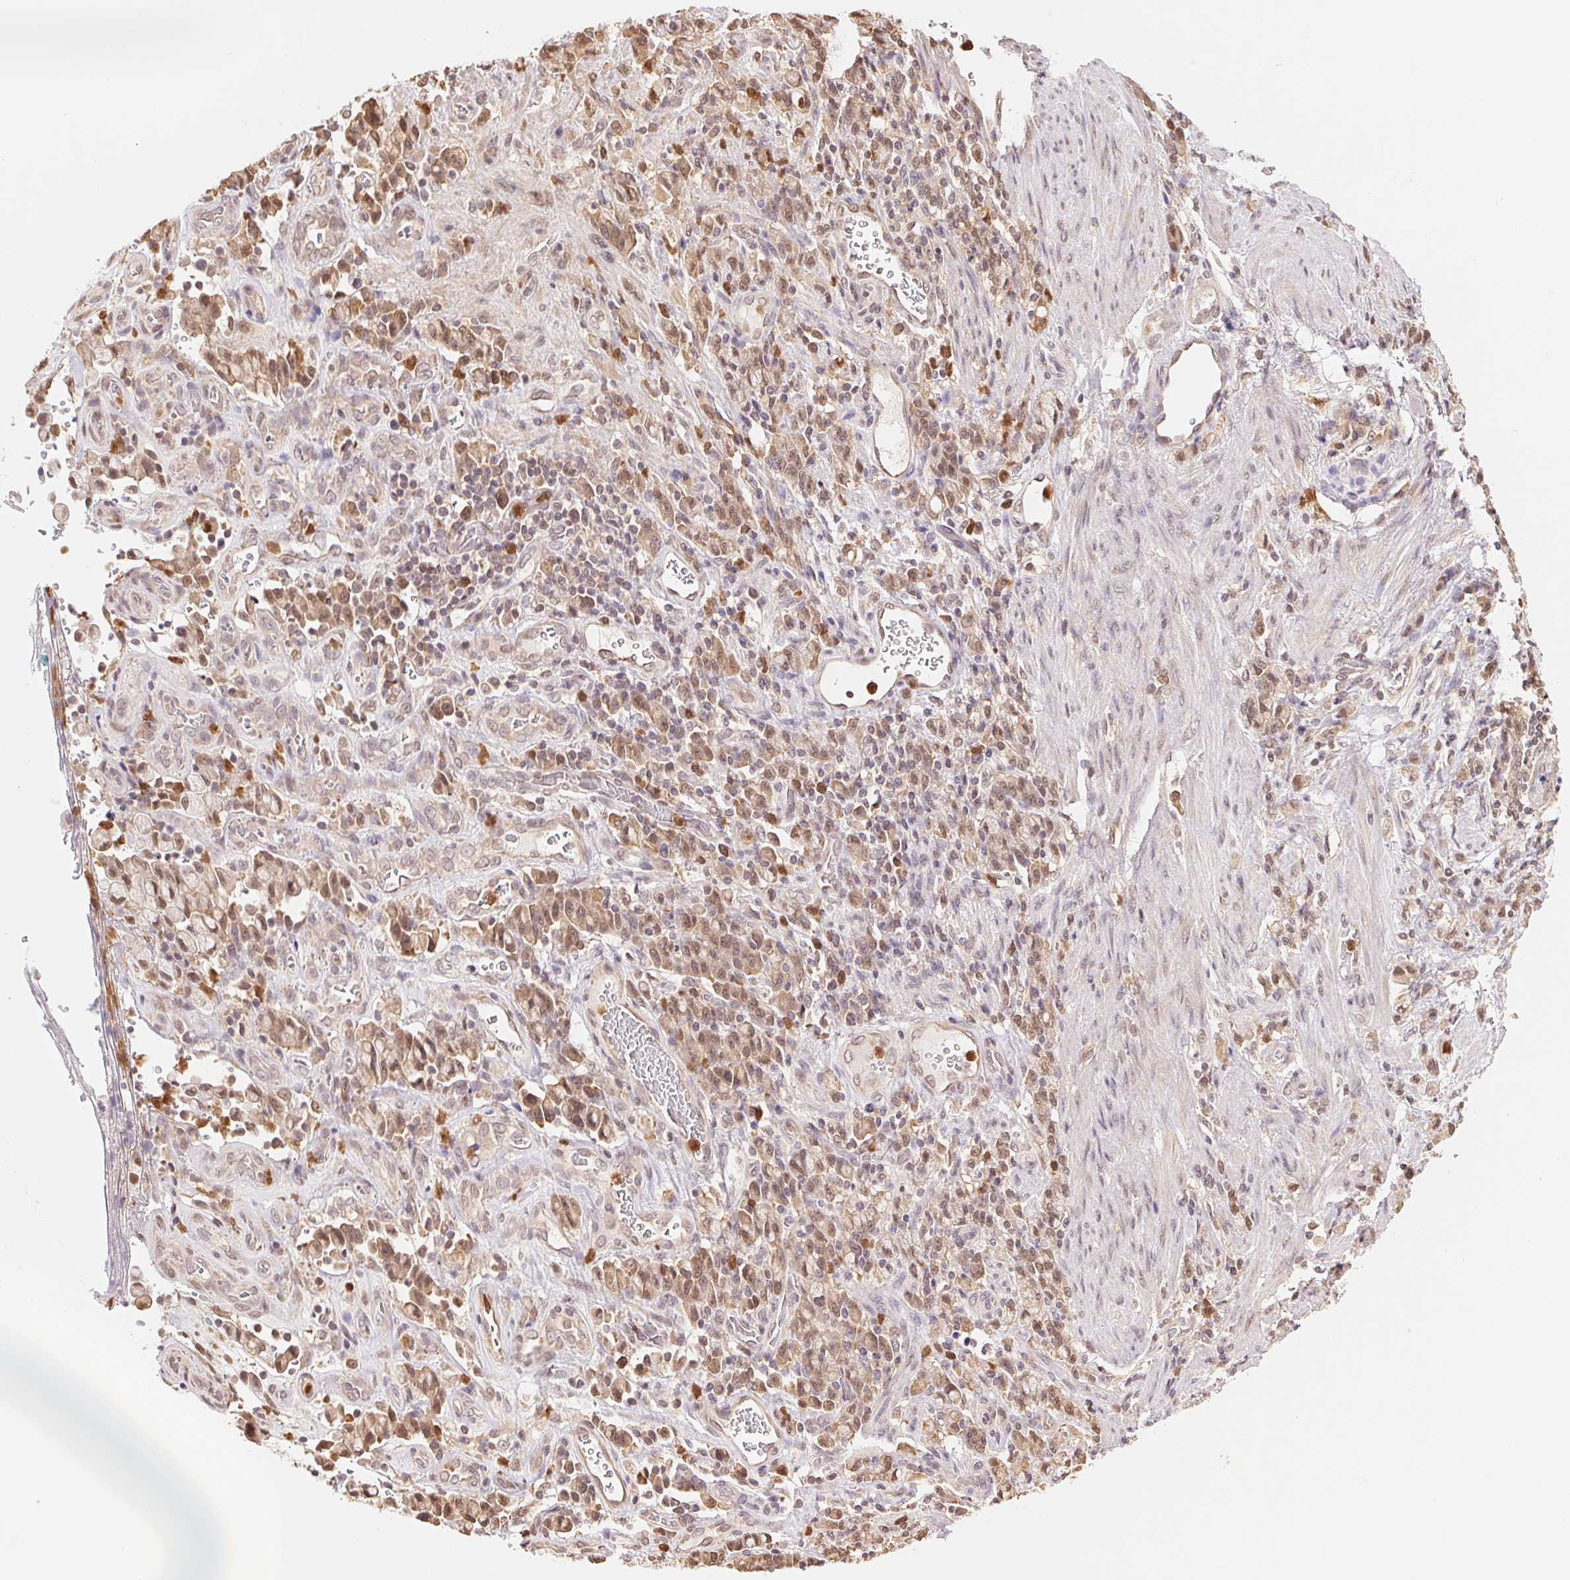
{"staining": {"intensity": "weak", "quantity": ">75%", "location": "cytoplasmic/membranous,nuclear"}, "tissue": "stomach cancer", "cell_type": "Tumor cells", "image_type": "cancer", "snomed": [{"axis": "morphology", "description": "Adenocarcinoma, NOS"}, {"axis": "topography", "description": "Stomach"}], "caption": "The immunohistochemical stain labels weak cytoplasmic/membranous and nuclear positivity in tumor cells of adenocarcinoma (stomach) tissue.", "gene": "CDC123", "patient": {"sex": "male", "age": 77}}